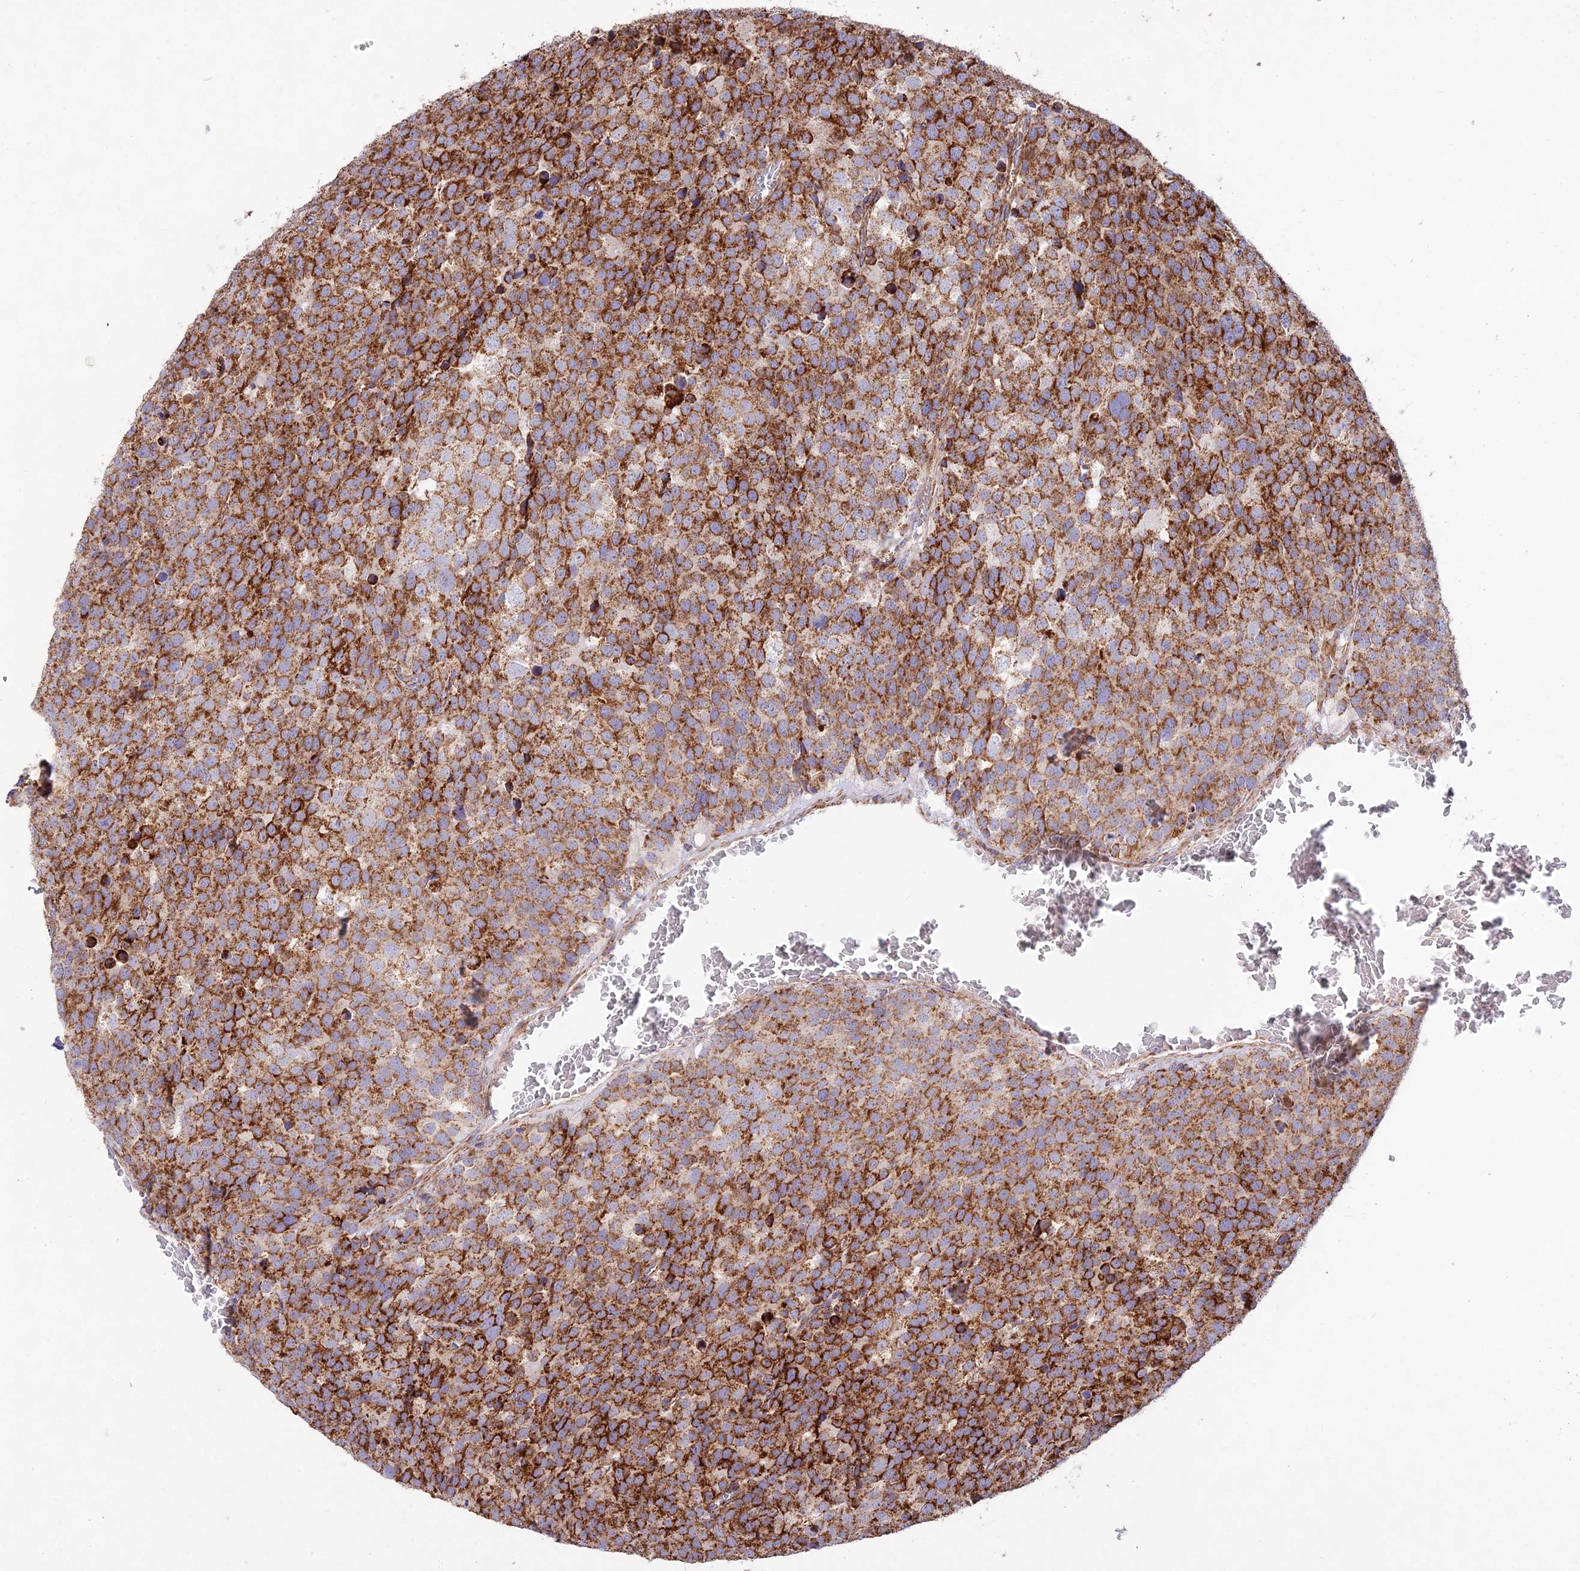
{"staining": {"intensity": "strong", "quantity": ">75%", "location": "cytoplasmic/membranous"}, "tissue": "testis cancer", "cell_type": "Tumor cells", "image_type": "cancer", "snomed": [{"axis": "morphology", "description": "Seminoma, NOS"}, {"axis": "topography", "description": "Testis"}], "caption": "A brown stain highlights strong cytoplasmic/membranous expression of a protein in testis cancer (seminoma) tumor cells.", "gene": "KHDC3L", "patient": {"sex": "male", "age": 71}}